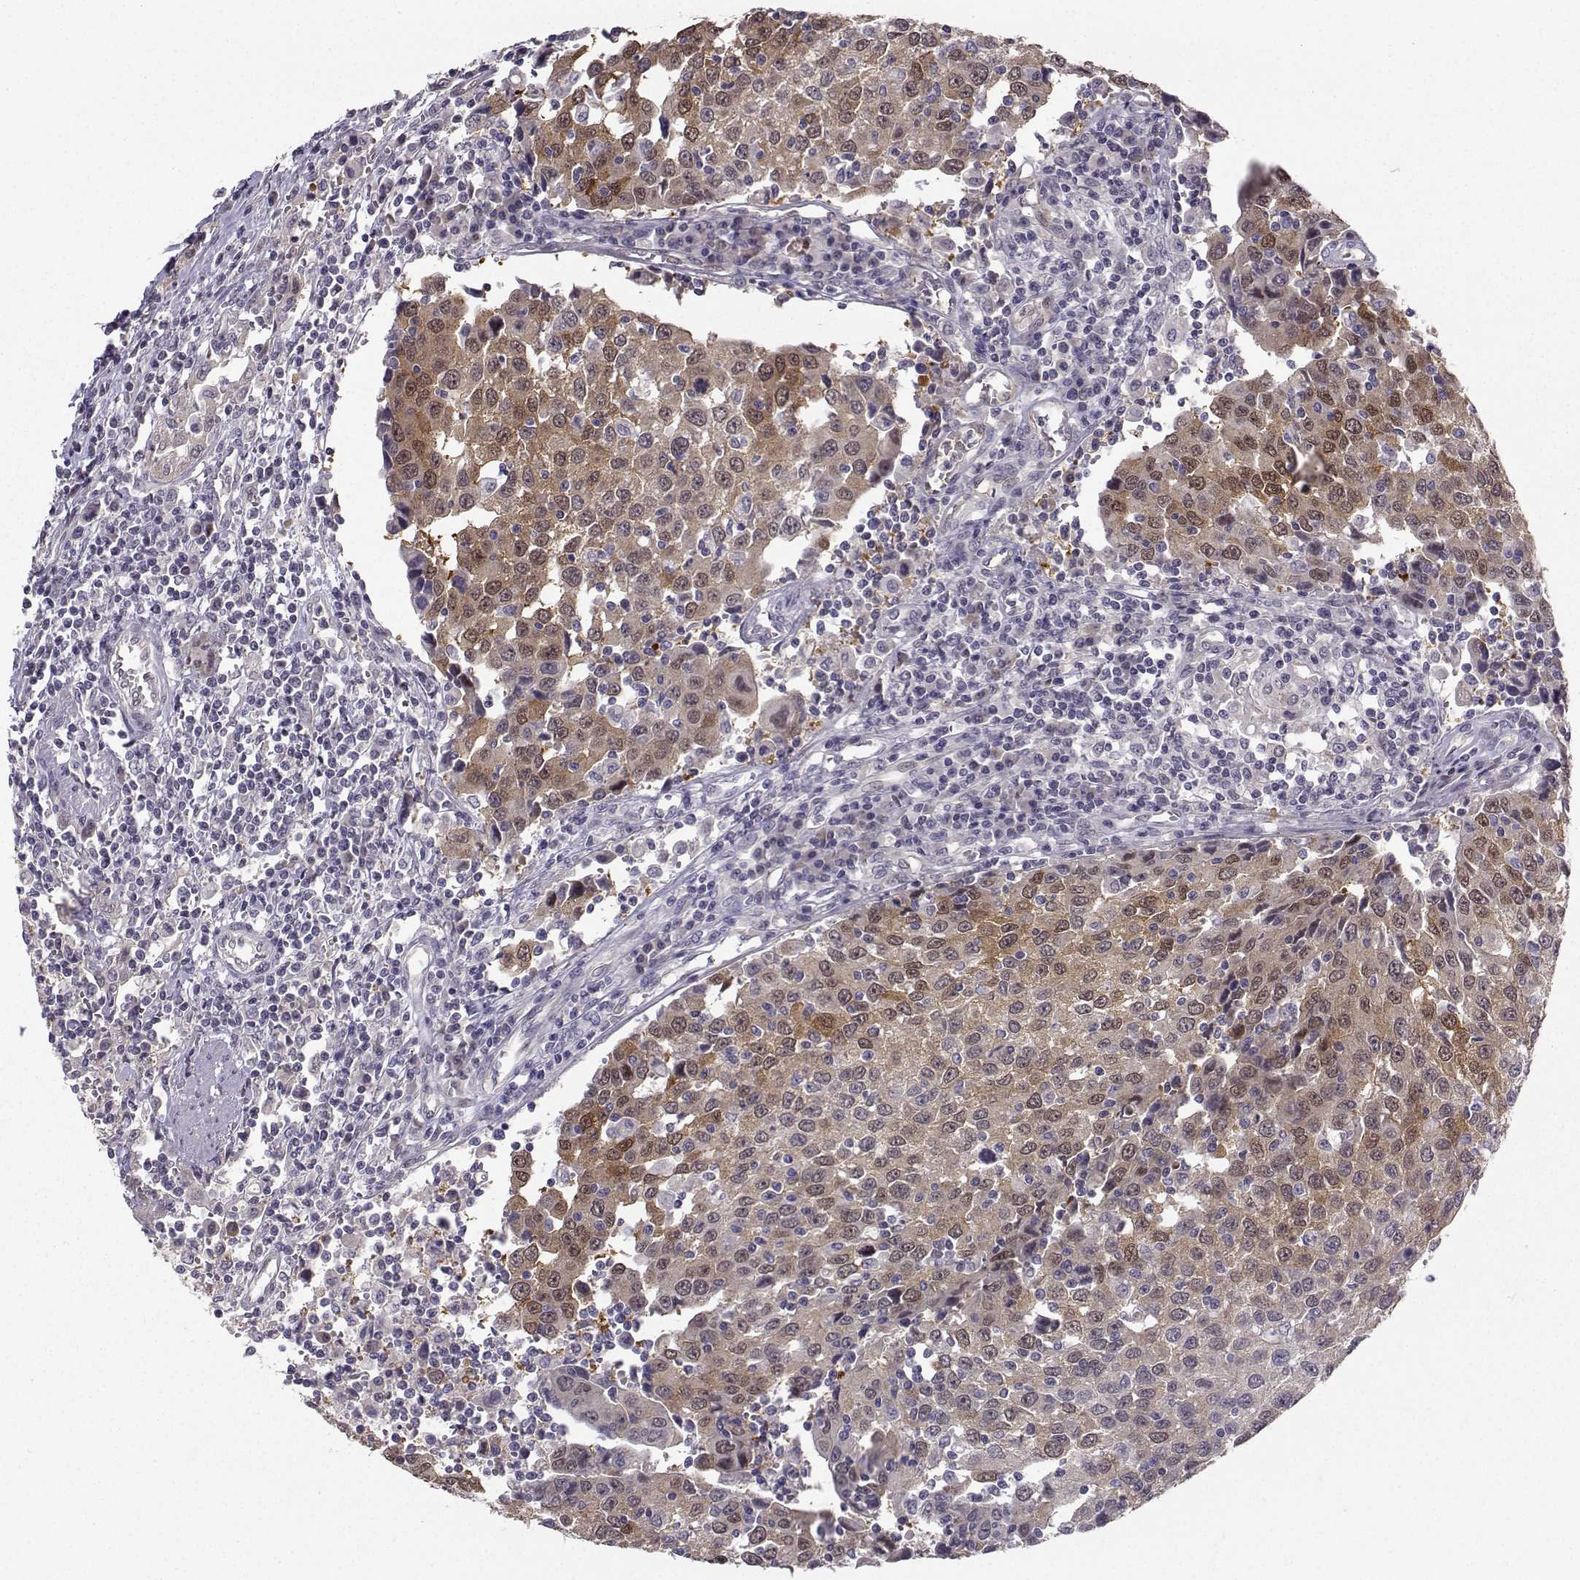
{"staining": {"intensity": "weak", "quantity": ">75%", "location": "cytoplasmic/membranous"}, "tissue": "urothelial cancer", "cell_type": "Tumor cells", "image_type": "cancer", "snomed": [{"axis": "morphology", "description": "Urothelial carcinoma, High grade"}, {"axis": "topography", "description": "Urinary bladder"}], "caption": "Immunohistochemical staining of urothelial cancer shows weak cytoplasmic/membranous protein expression in about >75% of tumor cells.", "gene": "NQO1", "patient": {"sex": "female", "age": 85}}